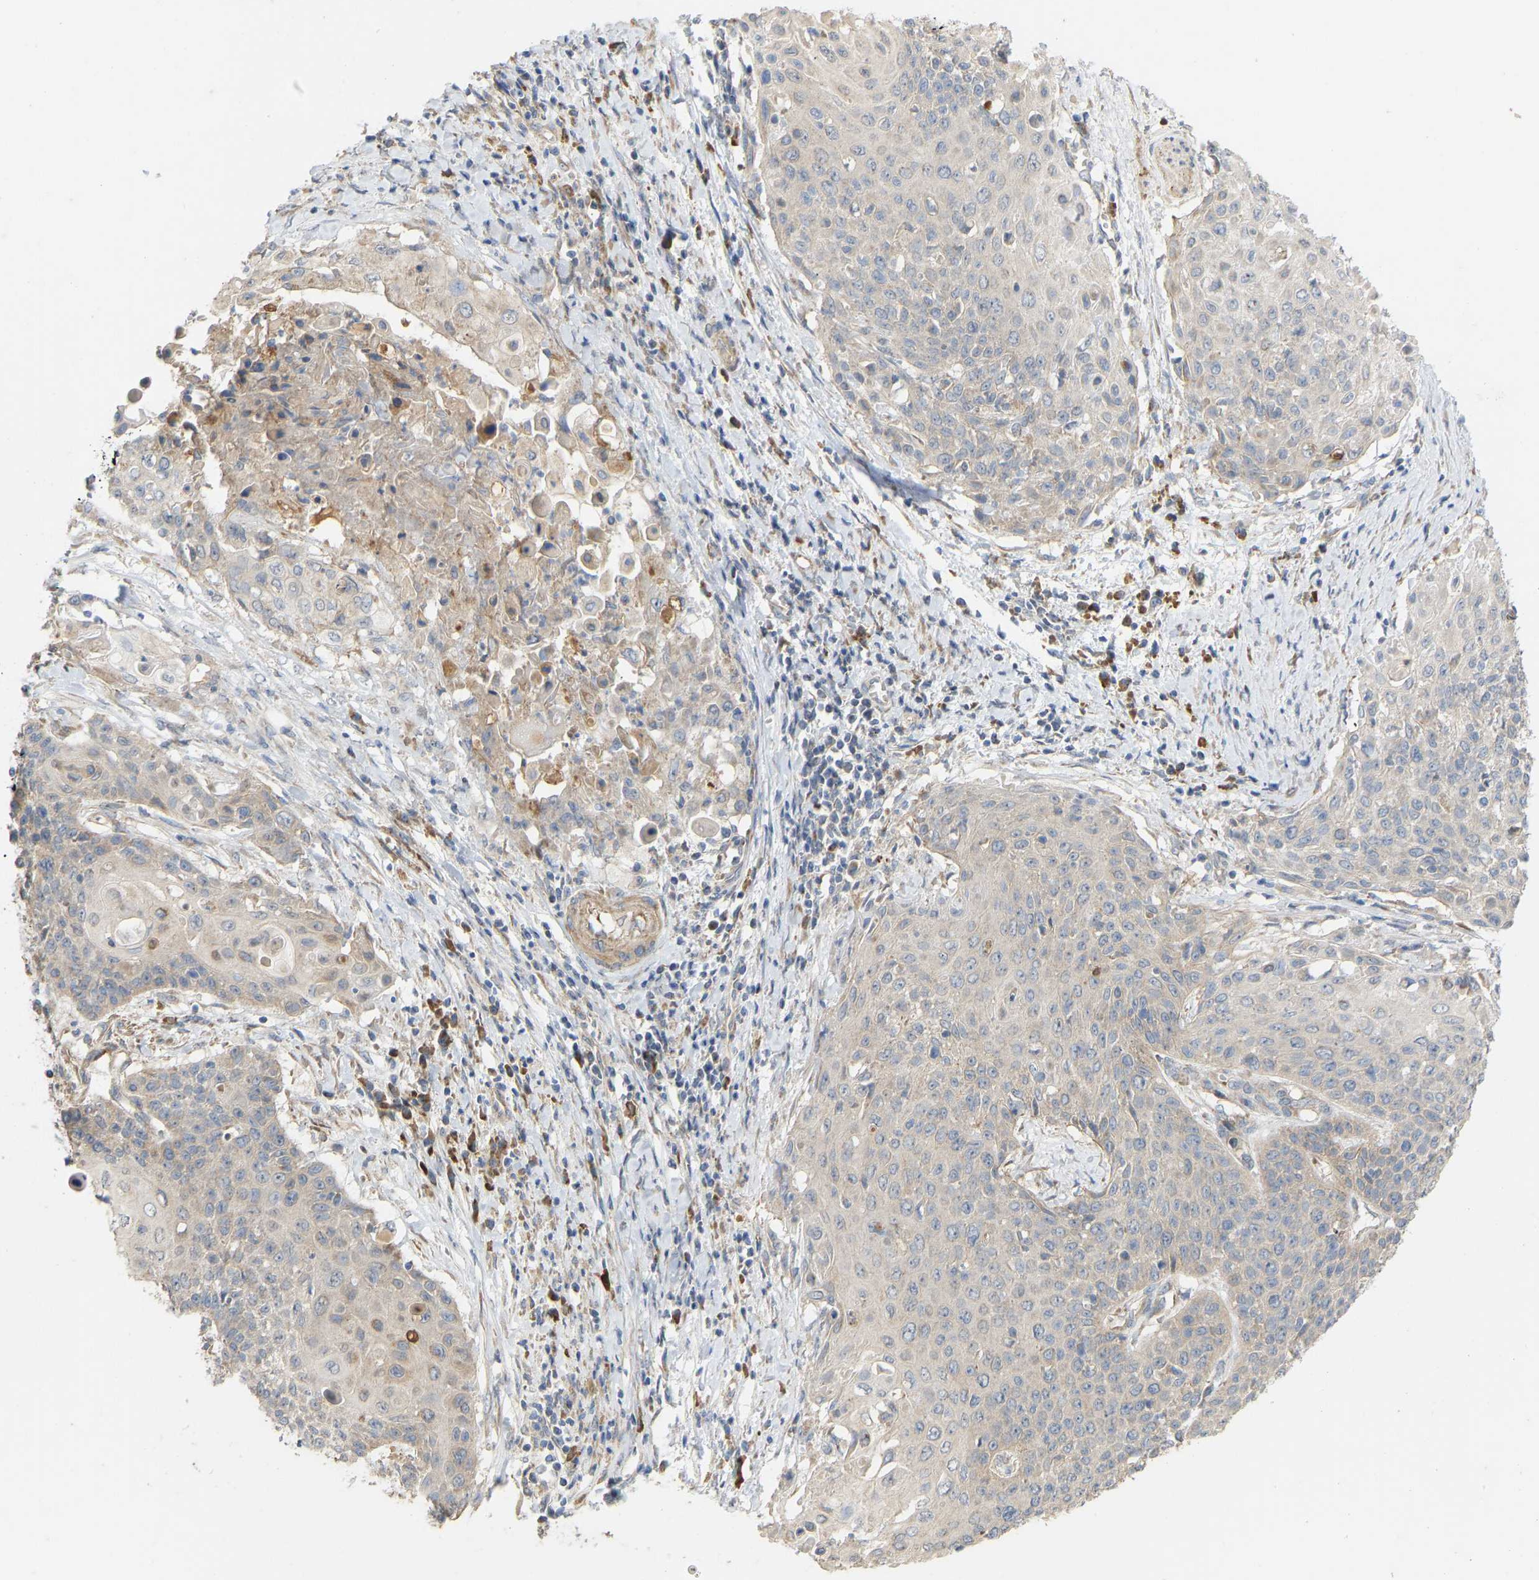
{"staining": {"intensity": "weak", "quantity": "<25%", "location": "cytoplasmic/membranous"}, "tissue": "cervical cancer", "cell_type": "Tumor cells", "image_type": "cancer", "snomed": [{"axis": "morphology", "description": "Squamous cell carcinoma, NOS"}, {"axis": "topography", "description": "Cervix"}], "caption": "Photomicrograph shows no significant protein expression in tumor cells of cervical cancer.", "gene": "HACD2", "patient": {"sex": "female", "age": 39}}